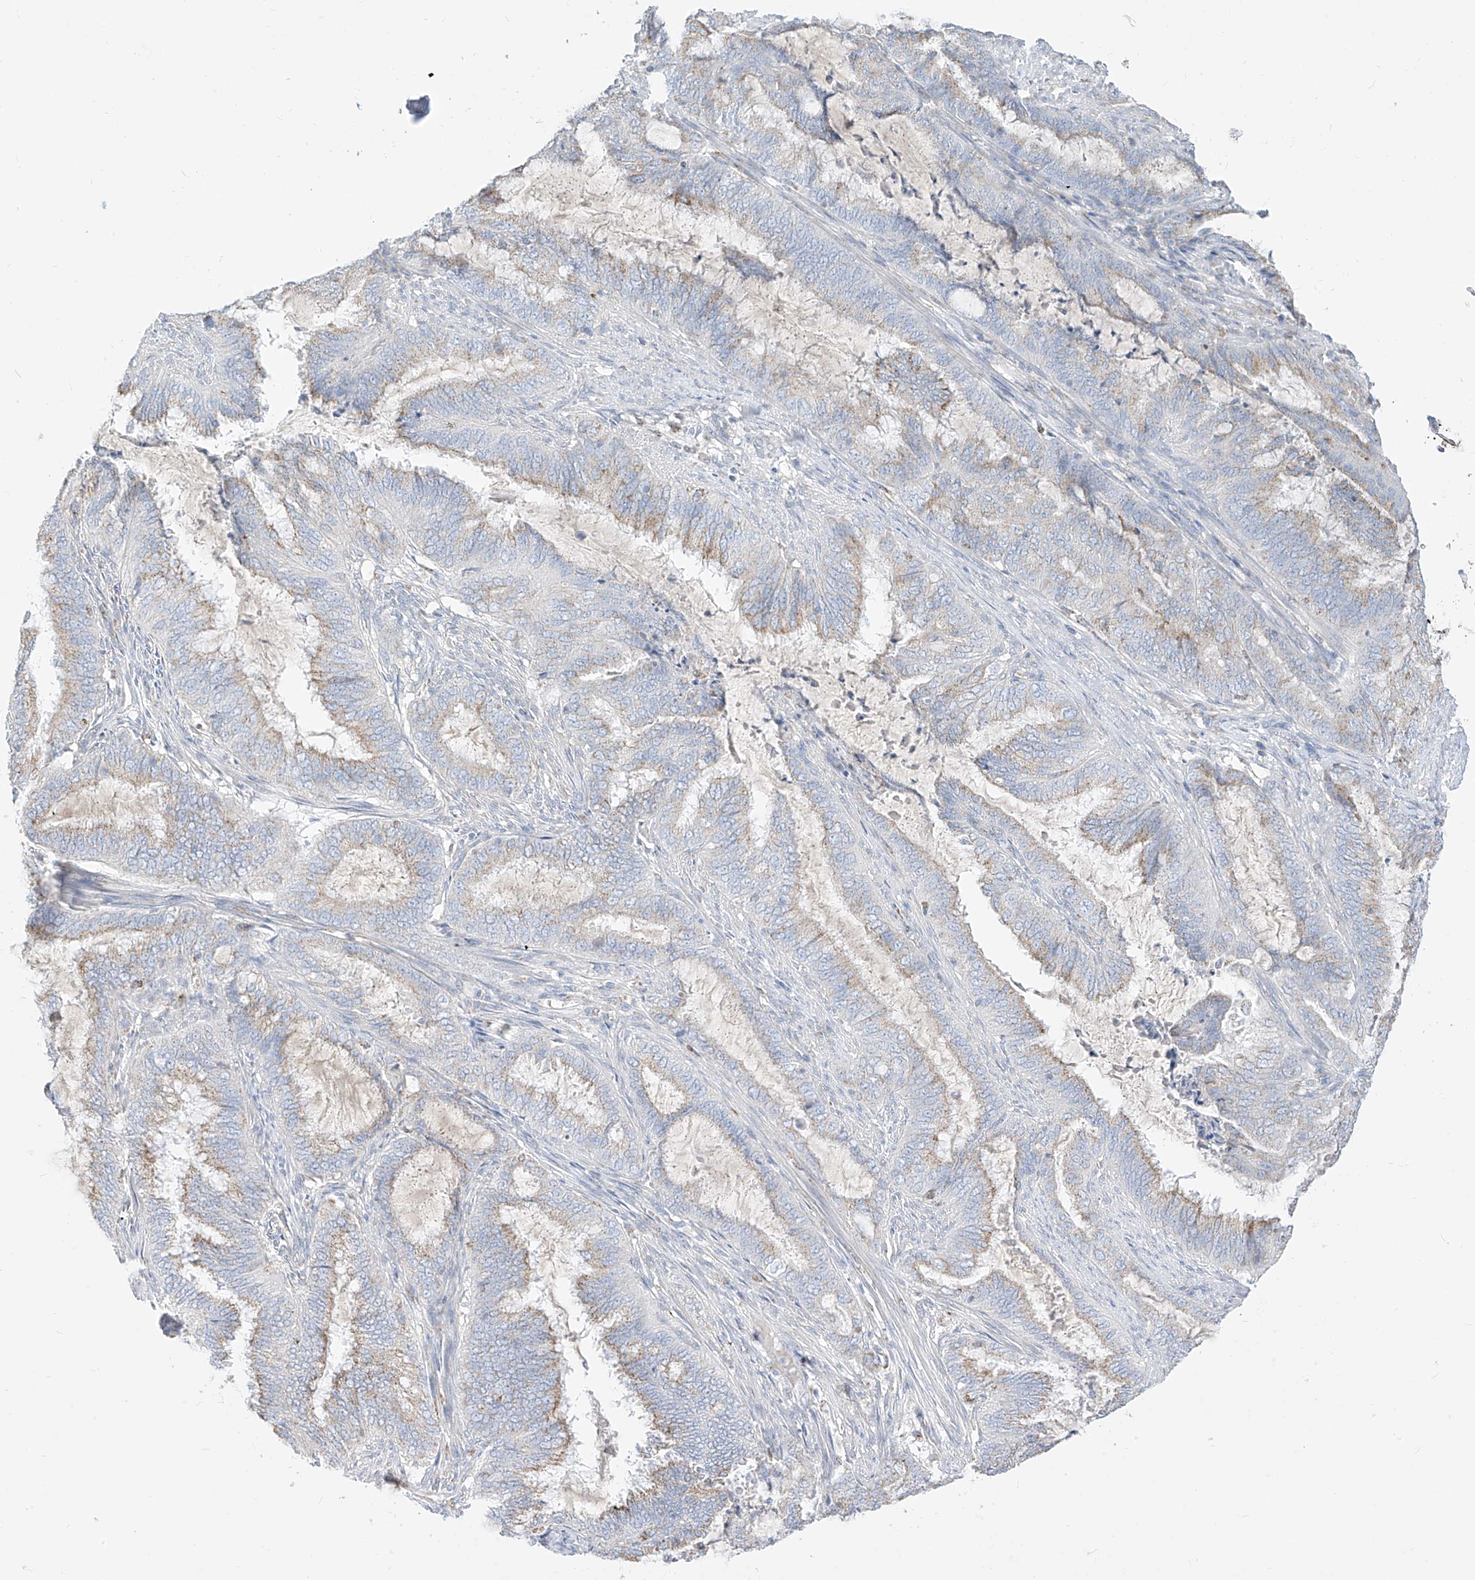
{"staining": {"intensity": "moderate", "quantity": "25%-75%", "location": "cytoplasmic/membranous"}, "tissue": "endometrial cancer", "cell_type": "Tumor cells", "image_type": "cancer", "snomed": [{"axis": "morphology", "description": "Adenocarcinoma, NOS"}, {"axis": "topography", "description": "Endometrium"}], "caption": "IHC histopathology image of endometrial cancer stained for a protein (brown), which demonstrates medium levels of moderate cytoplasmic/membranous expression in about 25%-75% of tumor cells.", "gene": "RASA2", "patient": {"sex": "female", "age": 51}}